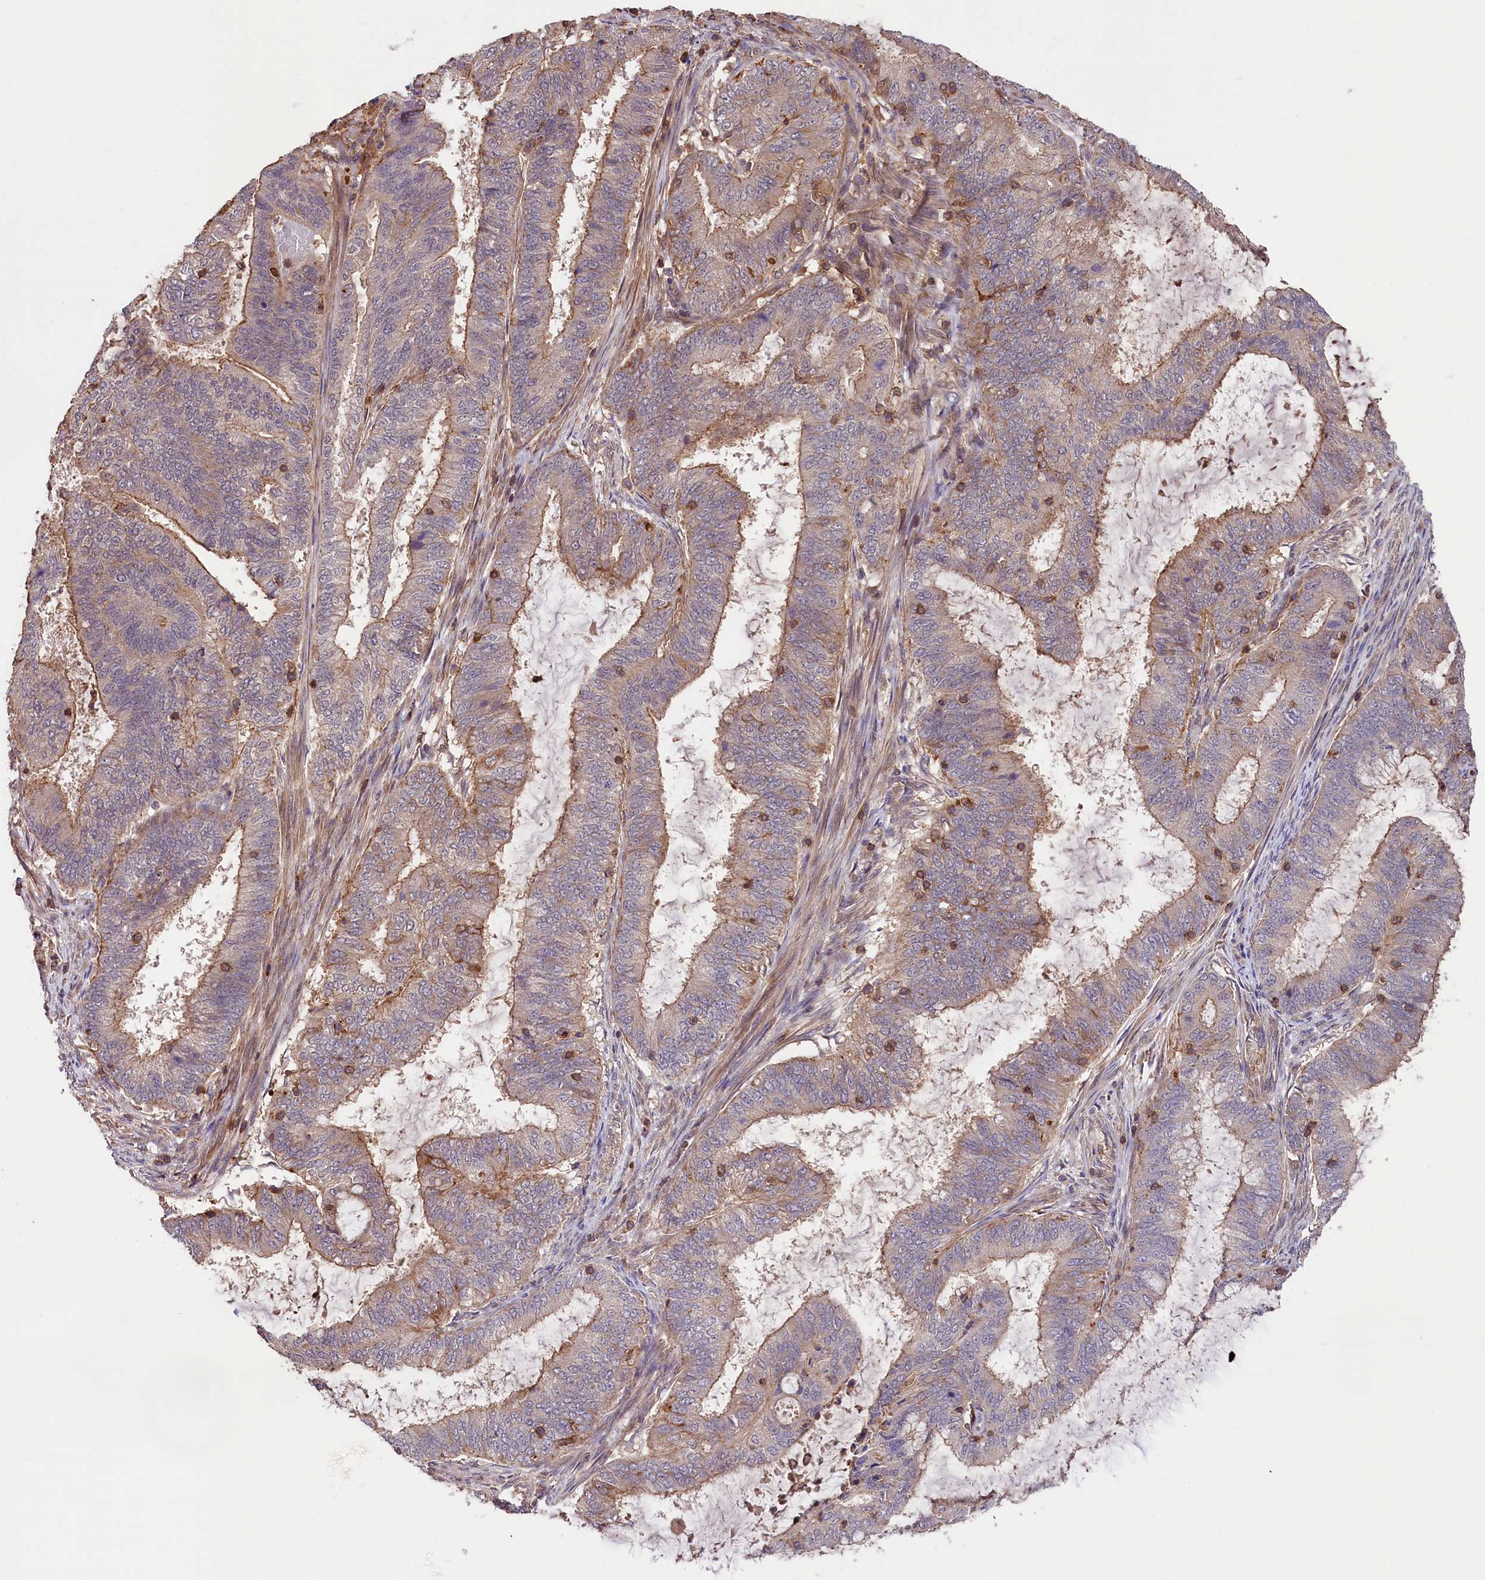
{"staining": {"intensity": "weak", "quantity": "25%-75%", "location": "cytoplasmic/membranous"}, "tissue": "endometrial cancer", "cell_type": "Tumor cells", "image_type": "cancer", "snomed": [{"axis": "morphology", "description": "Adenocarcinoma, NOS"}, {"axis": "topography", "description": "Endometrium"}], "caption": "IHC histopathology image of neoplastic tissue: adenocarcinoma (endometrial) stained using immunohistochemistry (IHC) reveals low levels of weak protein expression localized specifically in the cytoplasmic/membranous of tumor cells, appearing as a cytoplasmic/membranous brown color.", "gene": "SKIDA1", "patient": {"sex": "female", "age": 51}}